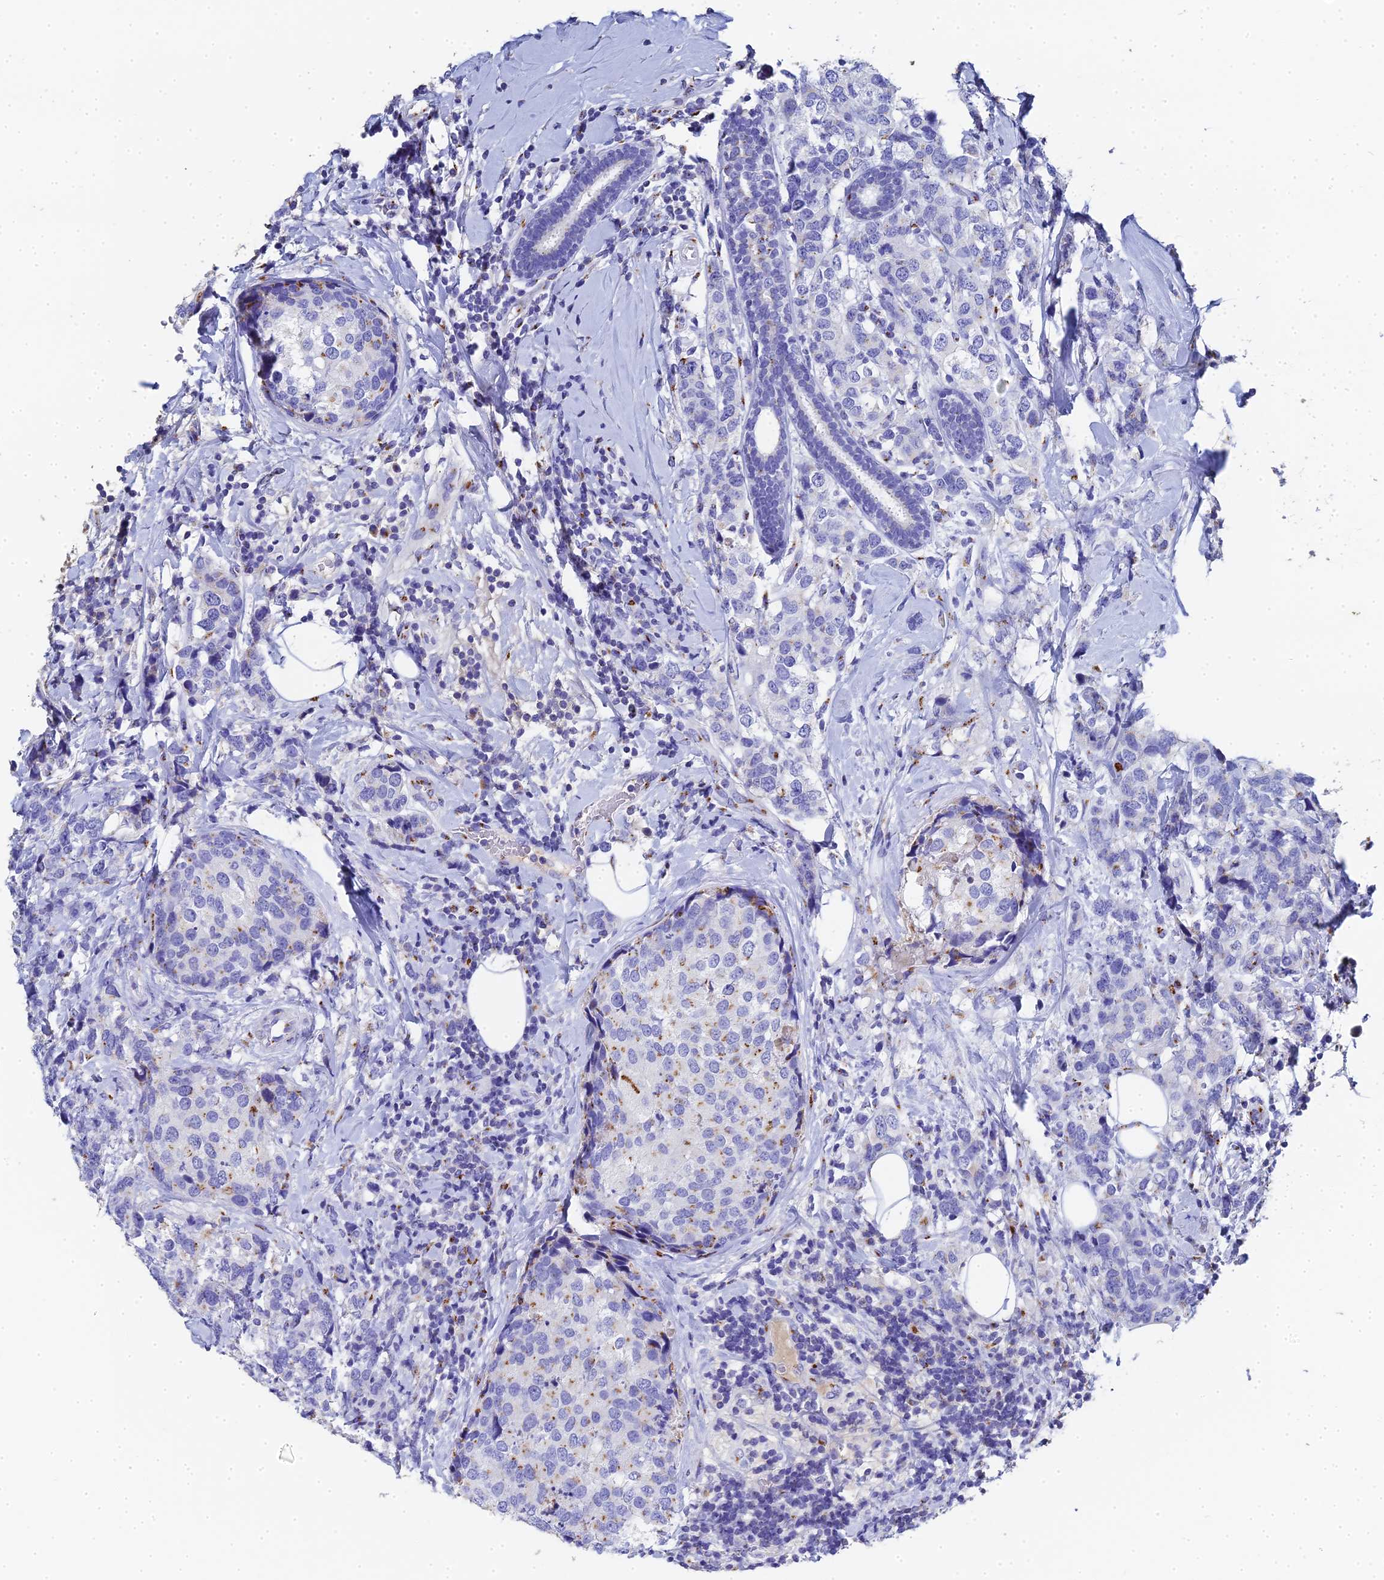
{"staining": {"intensity": "moderate", "quantity": "<25%", "location": "cytoplasmic/membranous"}, "tissue": "breast cancer", "cell_type": "Tumor cells", "image_type": "cancer", "snomed": [{"axis": "morphology", "description": "Lobular carcinoma"}, {"axis": "topography", "description": "Breast"}], "caption": "Moderate cytoplasmic/membranous staining for a protein is appreciated in about <25% of tumor cells of breast cancer (lobular carcinoma) using IHC.", "gene": "ENSG00000268674", "patient": {"sex": "female", "age": 59}}